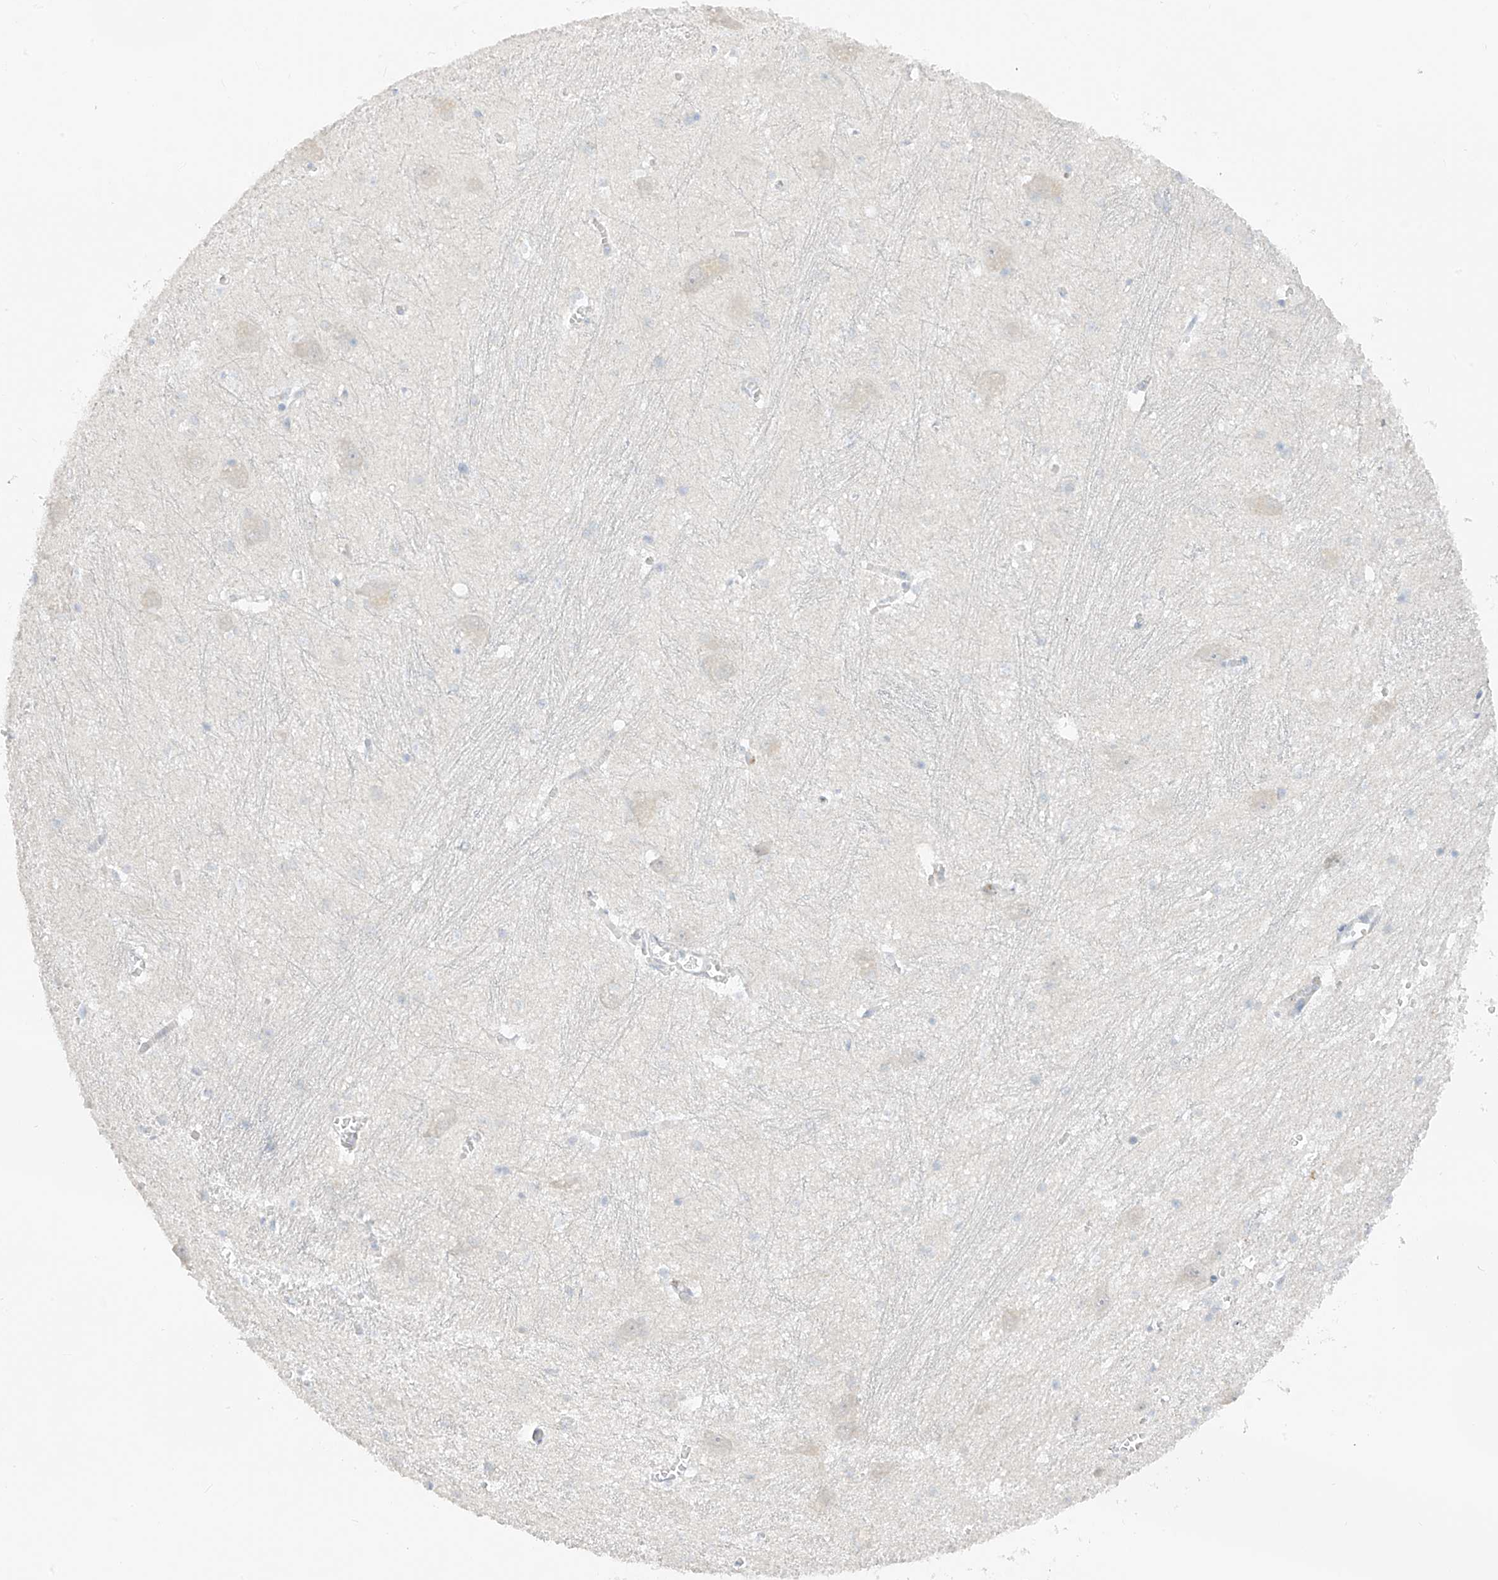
{"staining": {"intensity": "negative", "quantity": "none", "location": "none"}, "tissue": "caudate", "cell_type": "Glial cells", "image_type": "normal", "snomed": [{"axis": "morphology", "description": "Normal tissue, NOS"}, {"axis": "topography", "description": "Lateral ventricle wall"}], "caption": "Glial cells are negative for brown protein staining in normal caudate. (DAB immunohistochemistry (IHC), high magnification).", "gene": "DCDC2", "patient": {"sex": "male", "age": 37}}